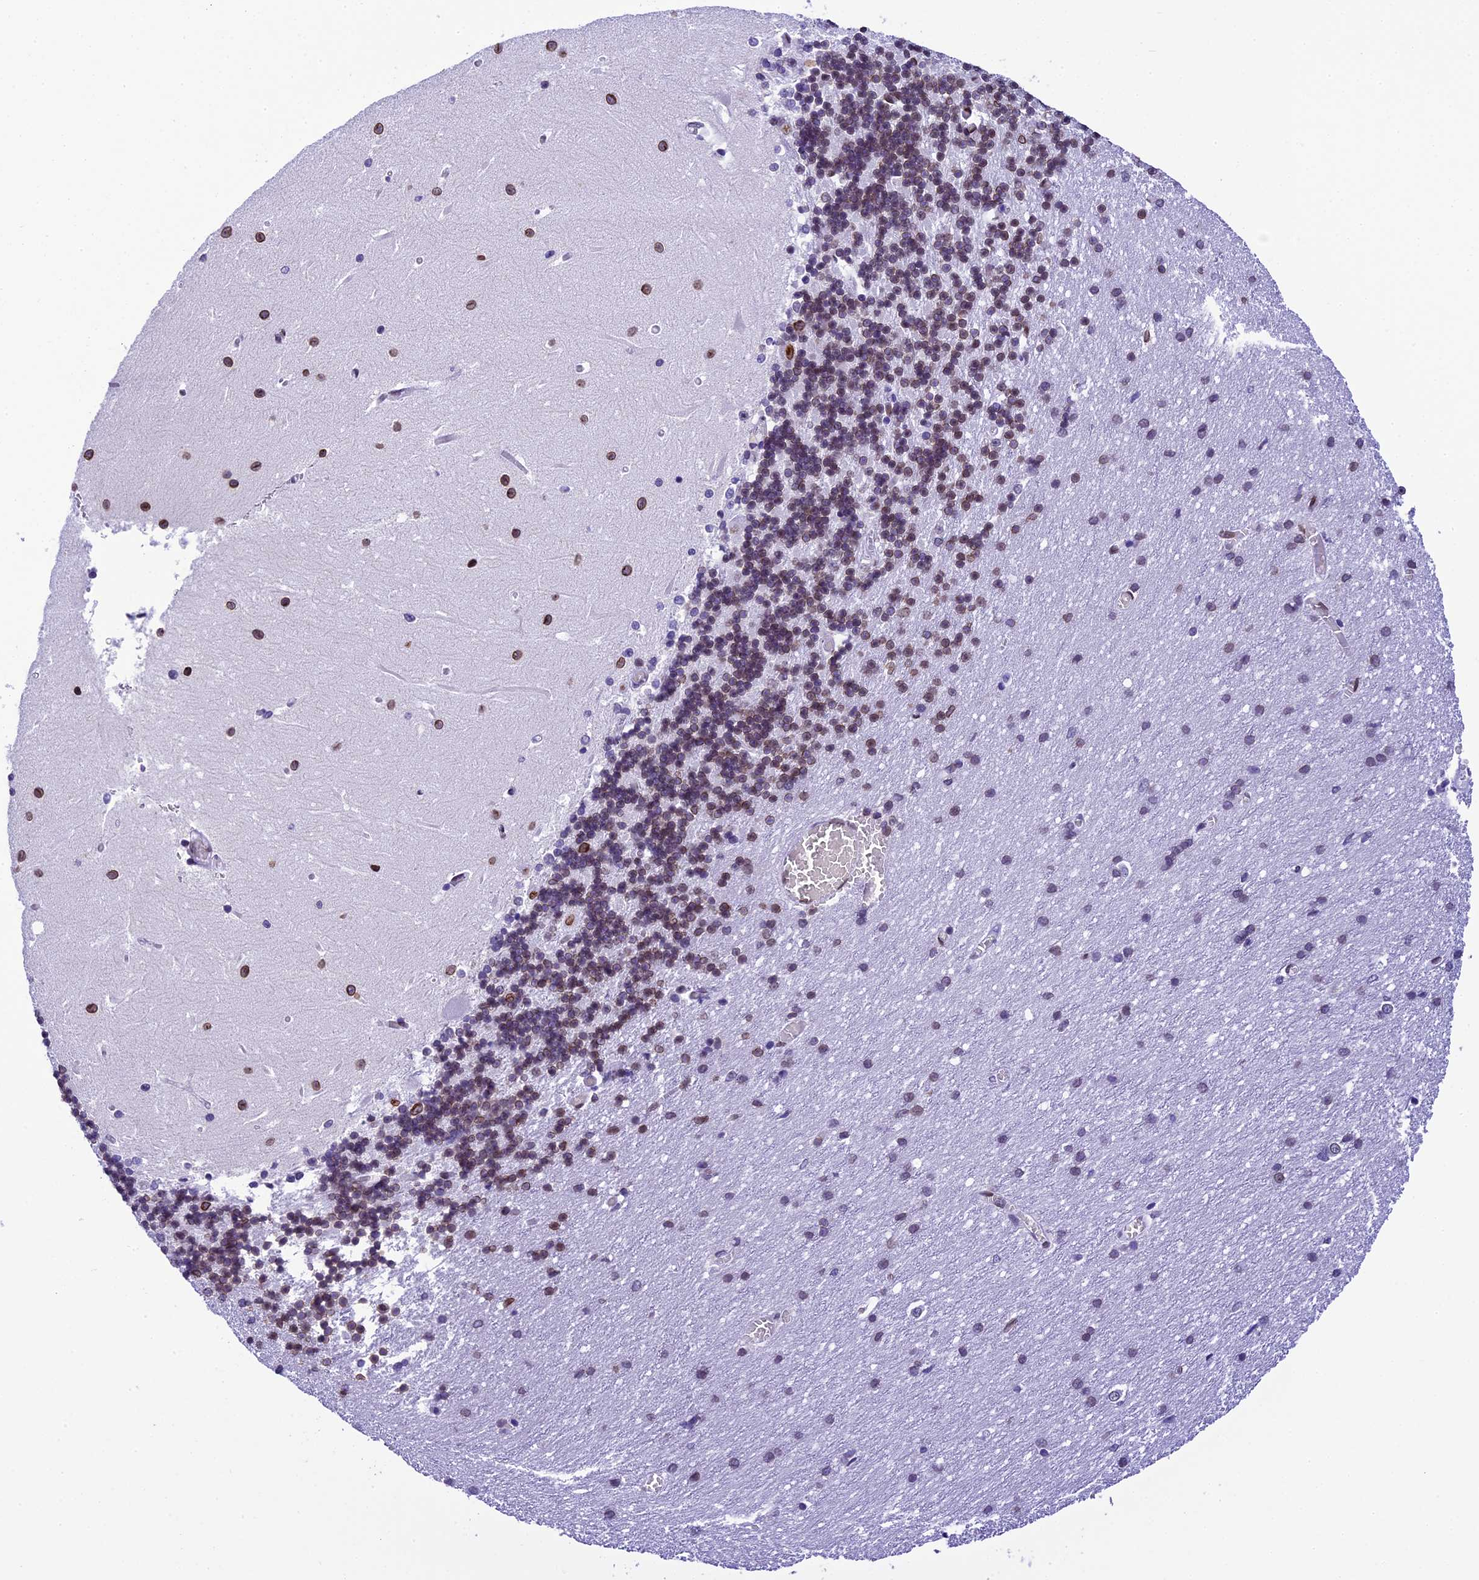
{"staining": {"intensity": "strong", "quantity": "<25%", "location": "cytoplasmic/membranous,nuclear"}, "tissue": "cerebellum", "cell_type": "Cells in granular layer", "image_type": "normal", "snomed": [{"axis": "morphology", "description": "Normal tissue, NOS"}, {"axis": "topography", "description": "Cerebellum"}], "caption": "Benign cerebellum was stained to show a protein in brown. There is medium levels of strong cytoplasmic/membranous,nuclear positivity in about <25% of cells in granular layer. (DAB IHC with brightfield microscopy, high magnification).", "gene": "METTL25", "patient": {"sex": "male", "age": 37}}